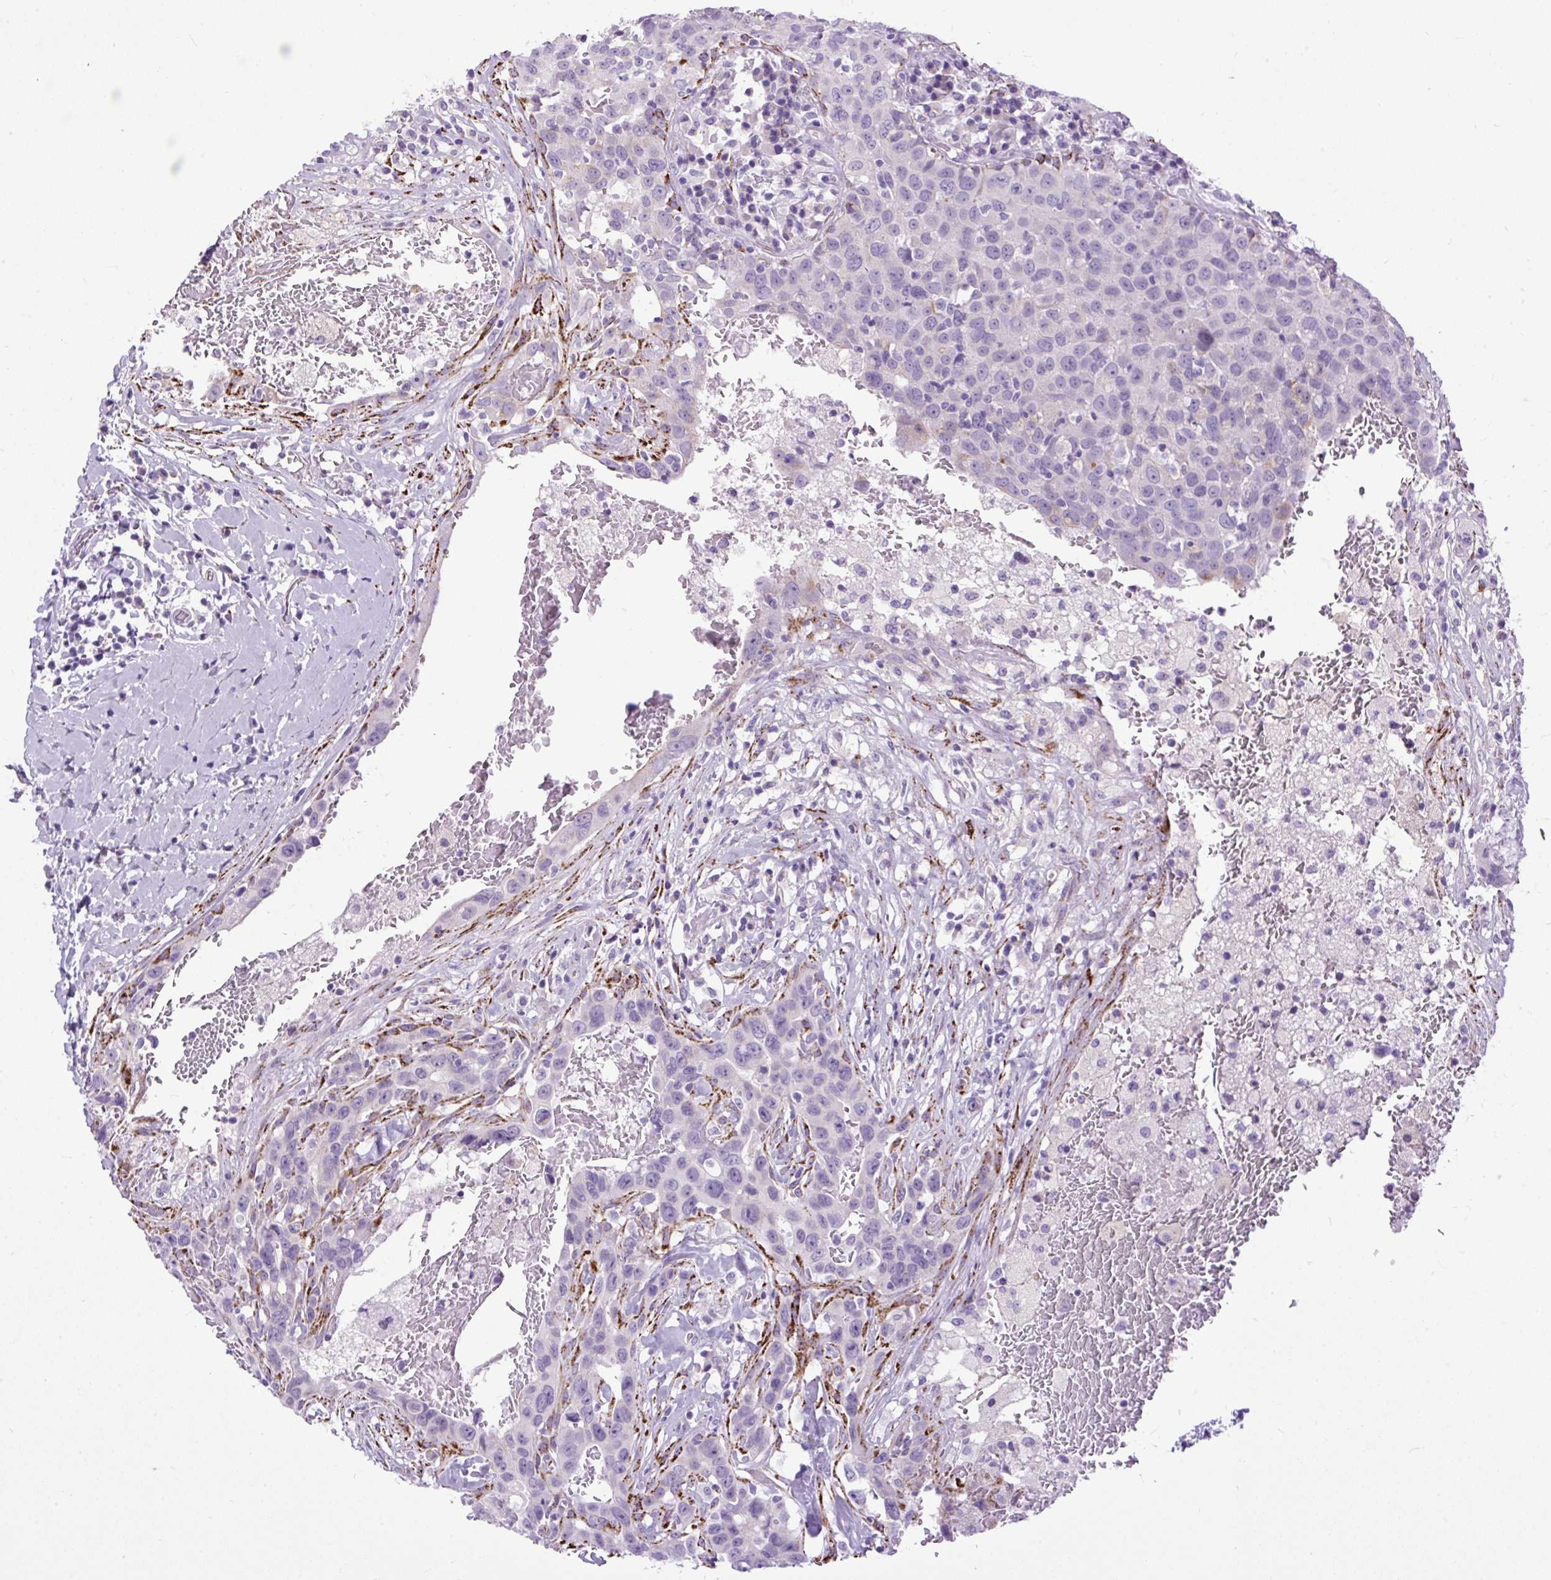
{"staining": {"intensity": "negative", "quantity": "none", "location": "none"}, "tissue": "breast cancer", "cell_type": "Tumor cells", "image_type": "cancer", "snomed": [{"axis": "morphology", "description": "Duct carcinoma"}, {"axis": "topography", "description": "Breast"}], "caption": "Immunohistochemical staining of breast cancer (invasive ductal carcinoma) displays no significant positivity in tumor cells.", "gene": "ZNF256", "patient": {"sex": "female", "age": 27}}